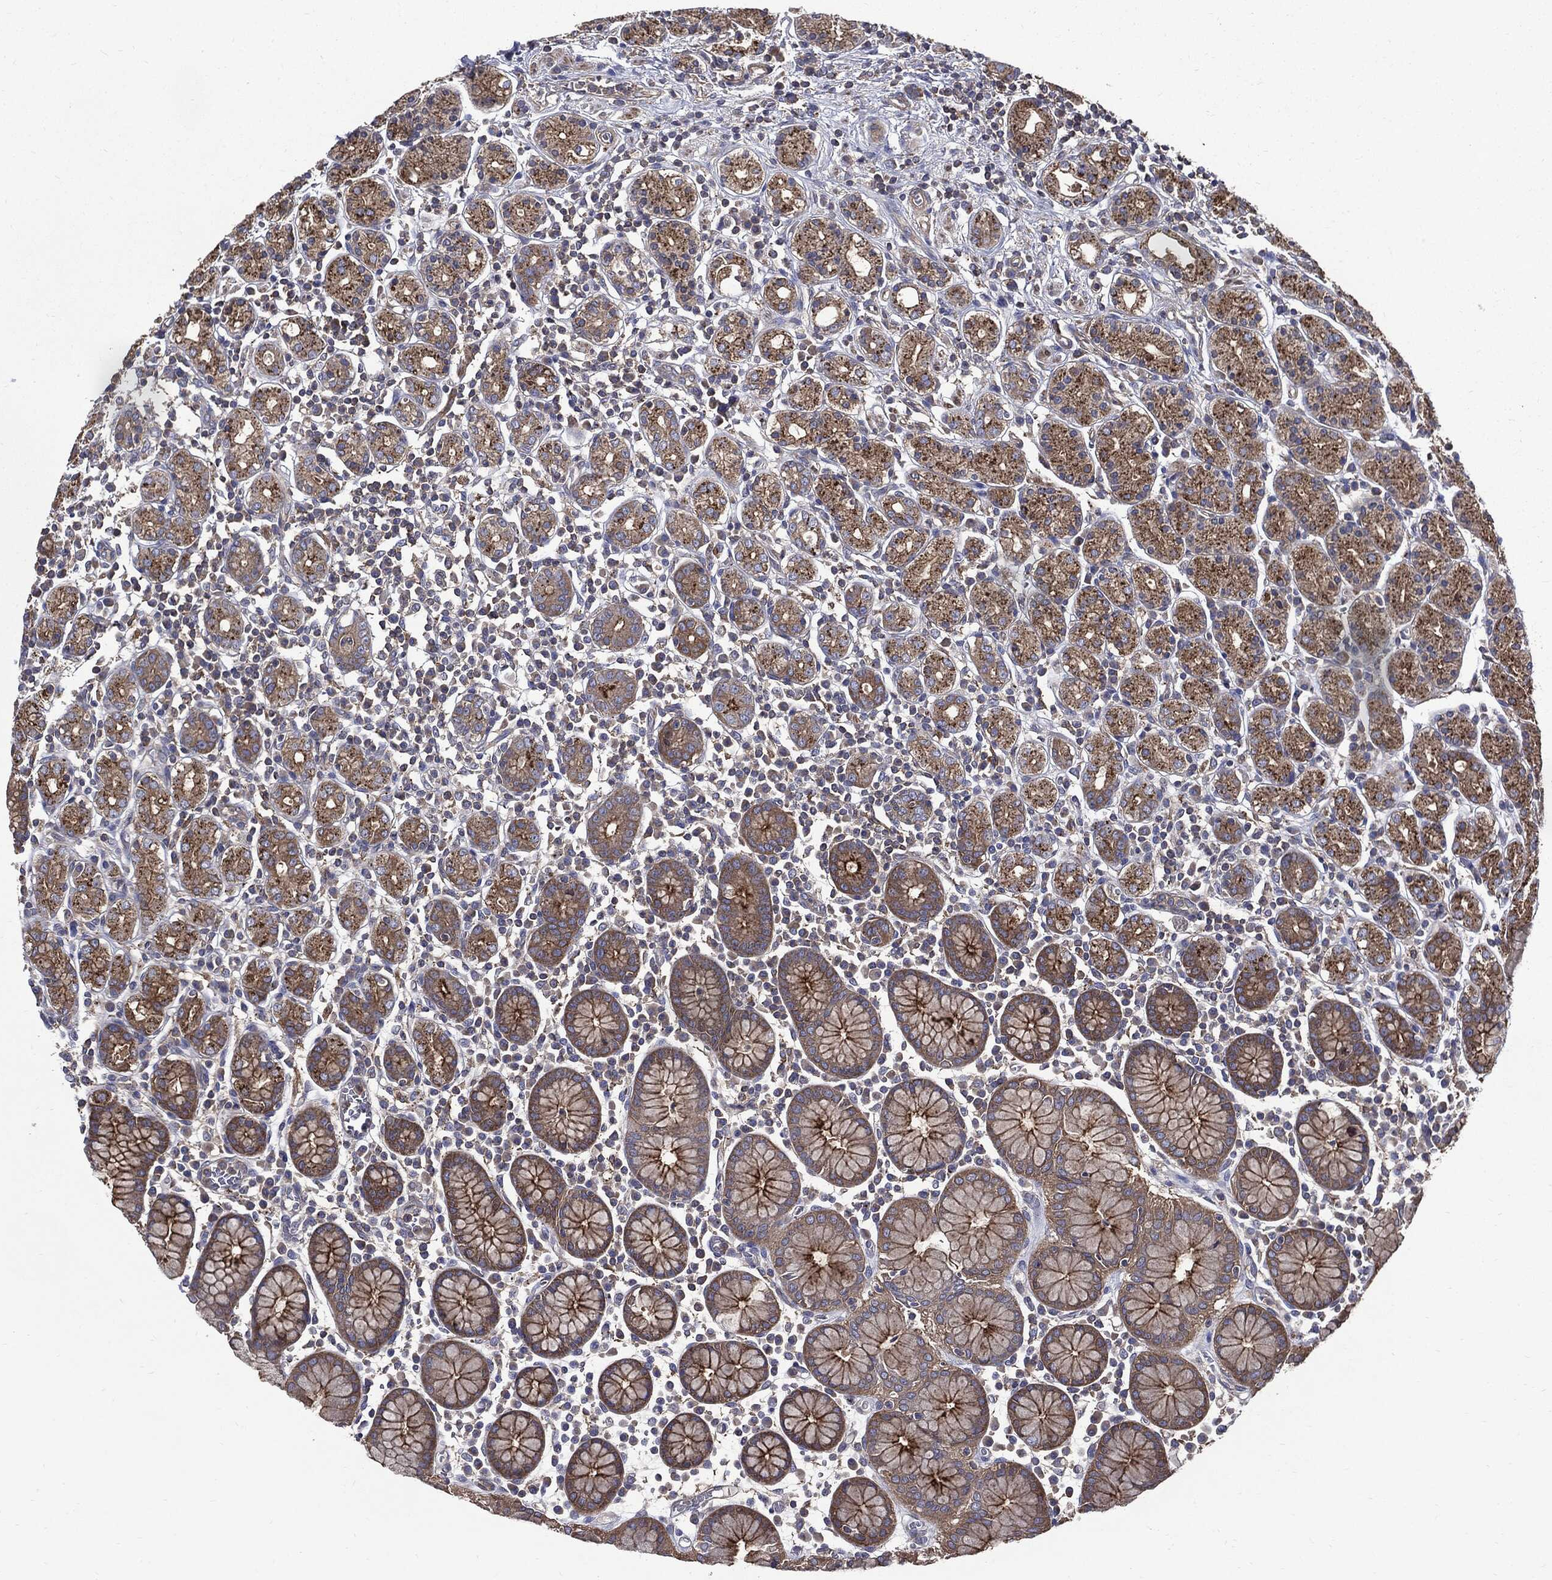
{"staining": {"intensity": "moderate", "quantity": ">75%", "location": "cytoplasmic/membranous"}, "tissue": "stomach", "cell_type": "Glandular cells", "image_type": "normal", "snomed": [{"axis": "morphology", "description": "Normal tissue, NOS"}, {"axis": "topography", "description": "Stomach, upper"}, {"axis": "topography", "description": "Stomach"}], "caption": "IHC histopathology image of benign human stomach stained for a protein (brown), which reveals medium levels of moderate cytoplasmic/membranous positivity in about >75% of glandular cells.", "gene": "PDCD6IP", "patient": {"sex": "male", "age": 62}}